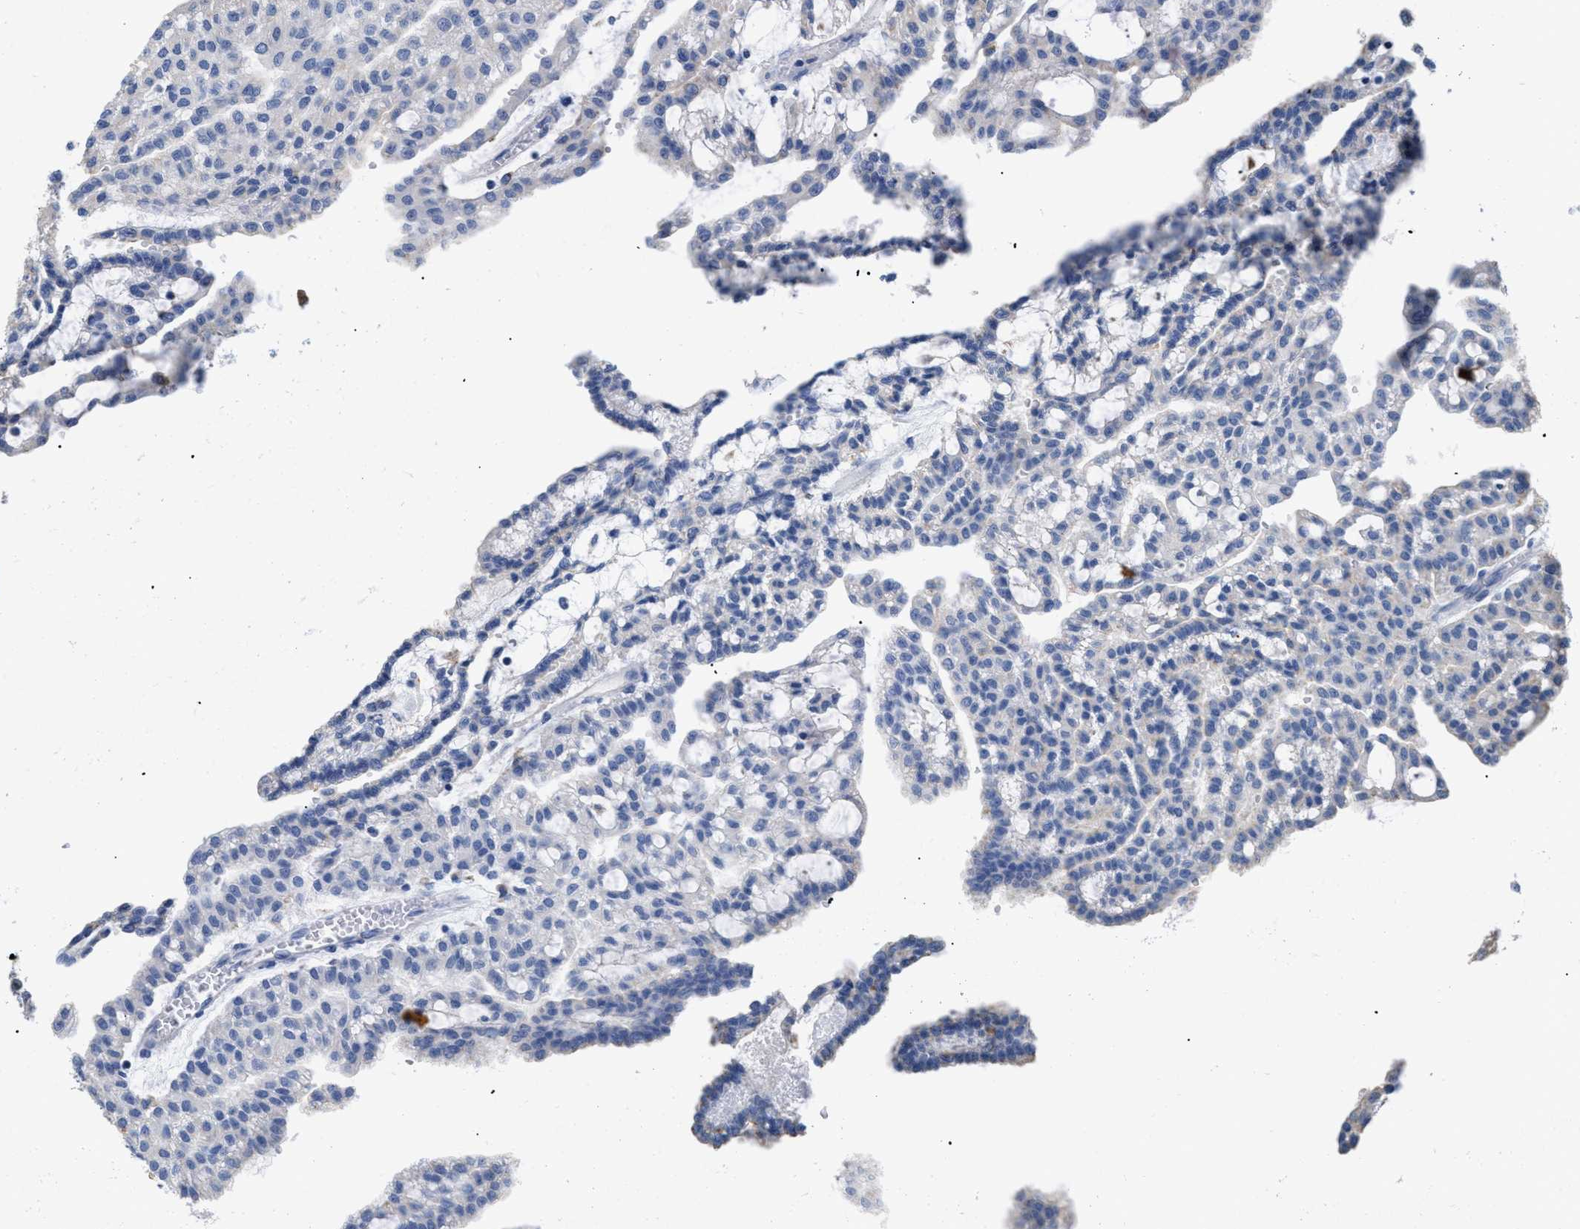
{"staining": {"intensity": "negative", "quantity": "none", "location": "none"}, "tissue": "renal cancer", "cell_type": "Tumor cells", "image_type": "cancer", "snomed": [{"axis": "morphology", "description": "Adenocarcinoma, NOS"}, {"axis": "topography", "description": "Kidney"}], "caption": "Renal cancer (adenocarcinoma) was stained to show a protein in brown. There is no significant expression in tumor cells. The staining was performed using DAB (3,3'-diaminobenzidine) to visualize the protein expression in brown, while the nuclei were stained in blue with hematoxylin (Magnification: 20x).", "gene": "APOBEC2", "patient": {"sex": "male", "age": 63}}